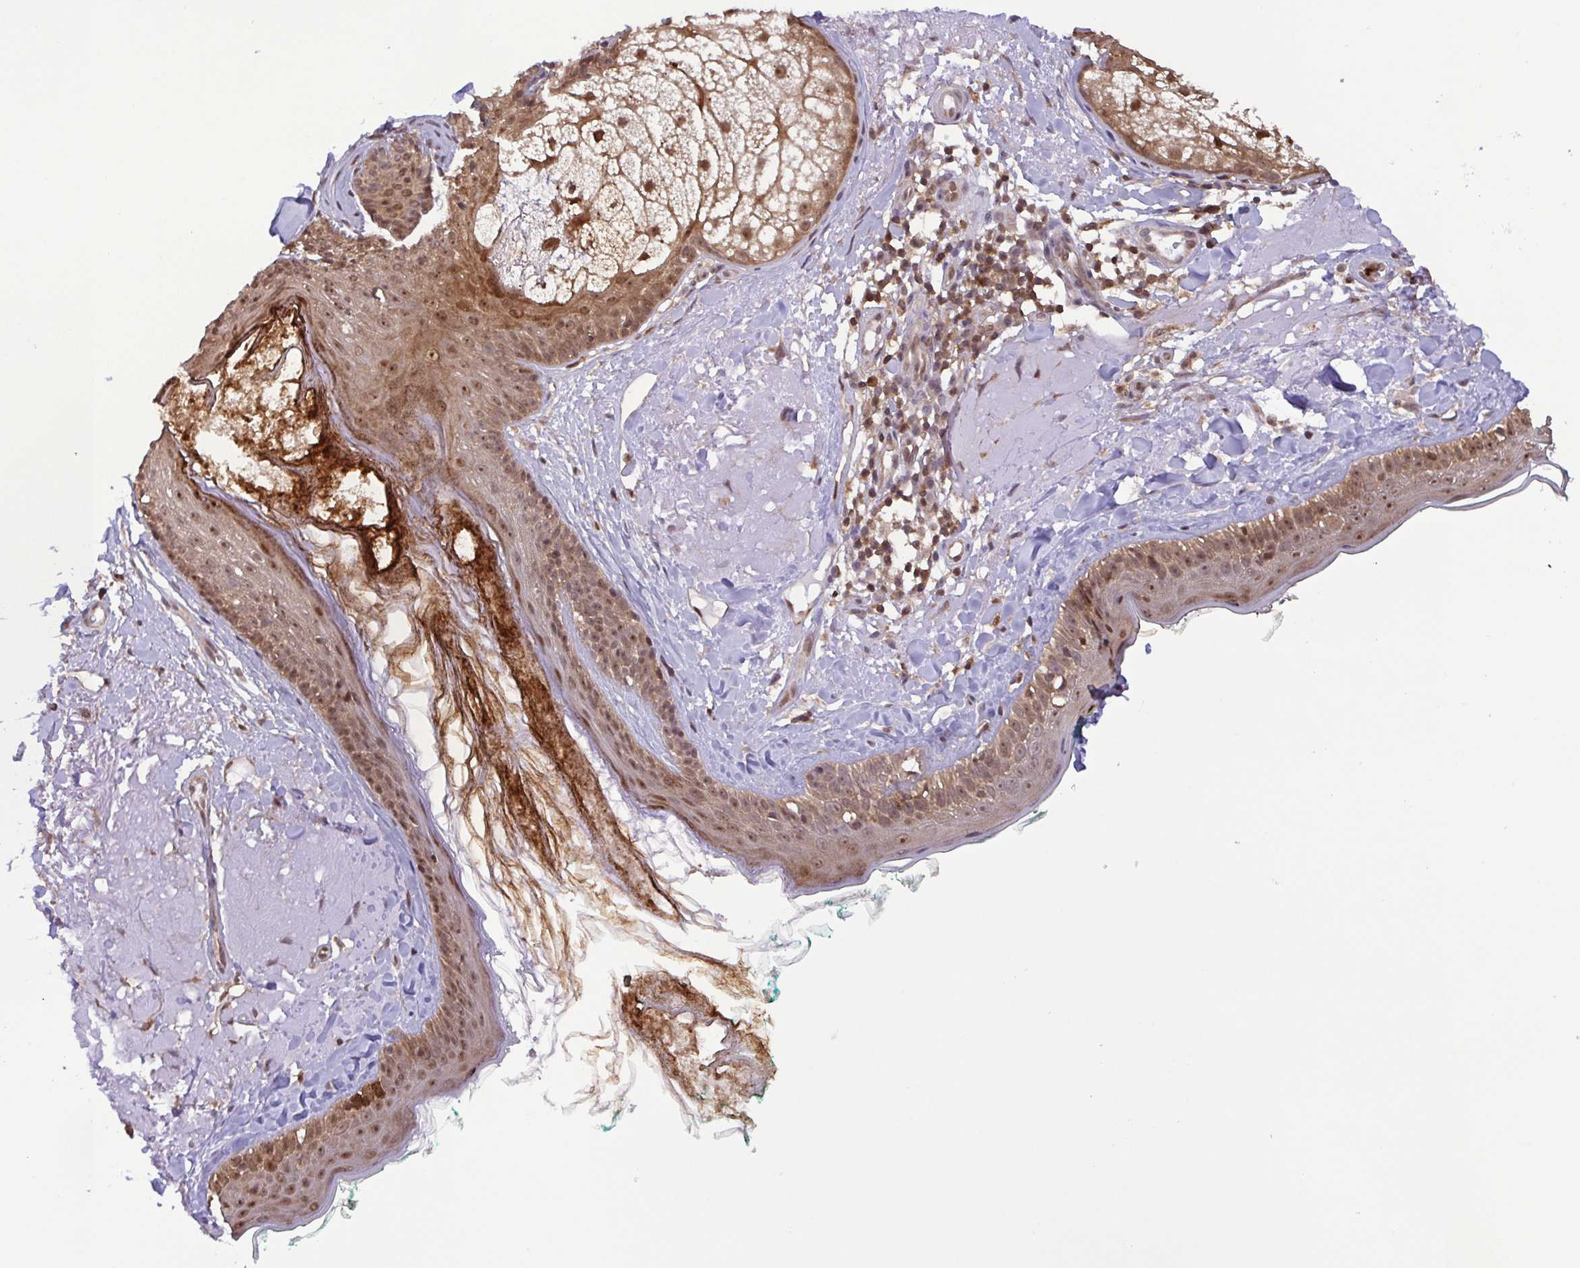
{"staining": {"intensity": "moderate", "quantity": "25%-75%", "location": "cytoplasmic/membranous,nuclear"}, "tissue": "skin", "cell_type": "Fibroblasts", "image_type": "normal", "snomed": [{"axis": "morphology", "description": "Normal tissue, NOS"}, {"axis": "topography", "description": "Skin"}], "caption": "The micrograph exhibits immunohistochemical staining of normal skin. There is moderate cytoplasmic/membranous,nuclear positivity is seen in approximately 25%-75% of fibroblasts. (DAB (3,3'-diaminobenzidine) IHC, brown staining for protein, blue staining for nuclei).", "gene": "CHMP1B", "patient": {"sex": "male", "age": 73}}